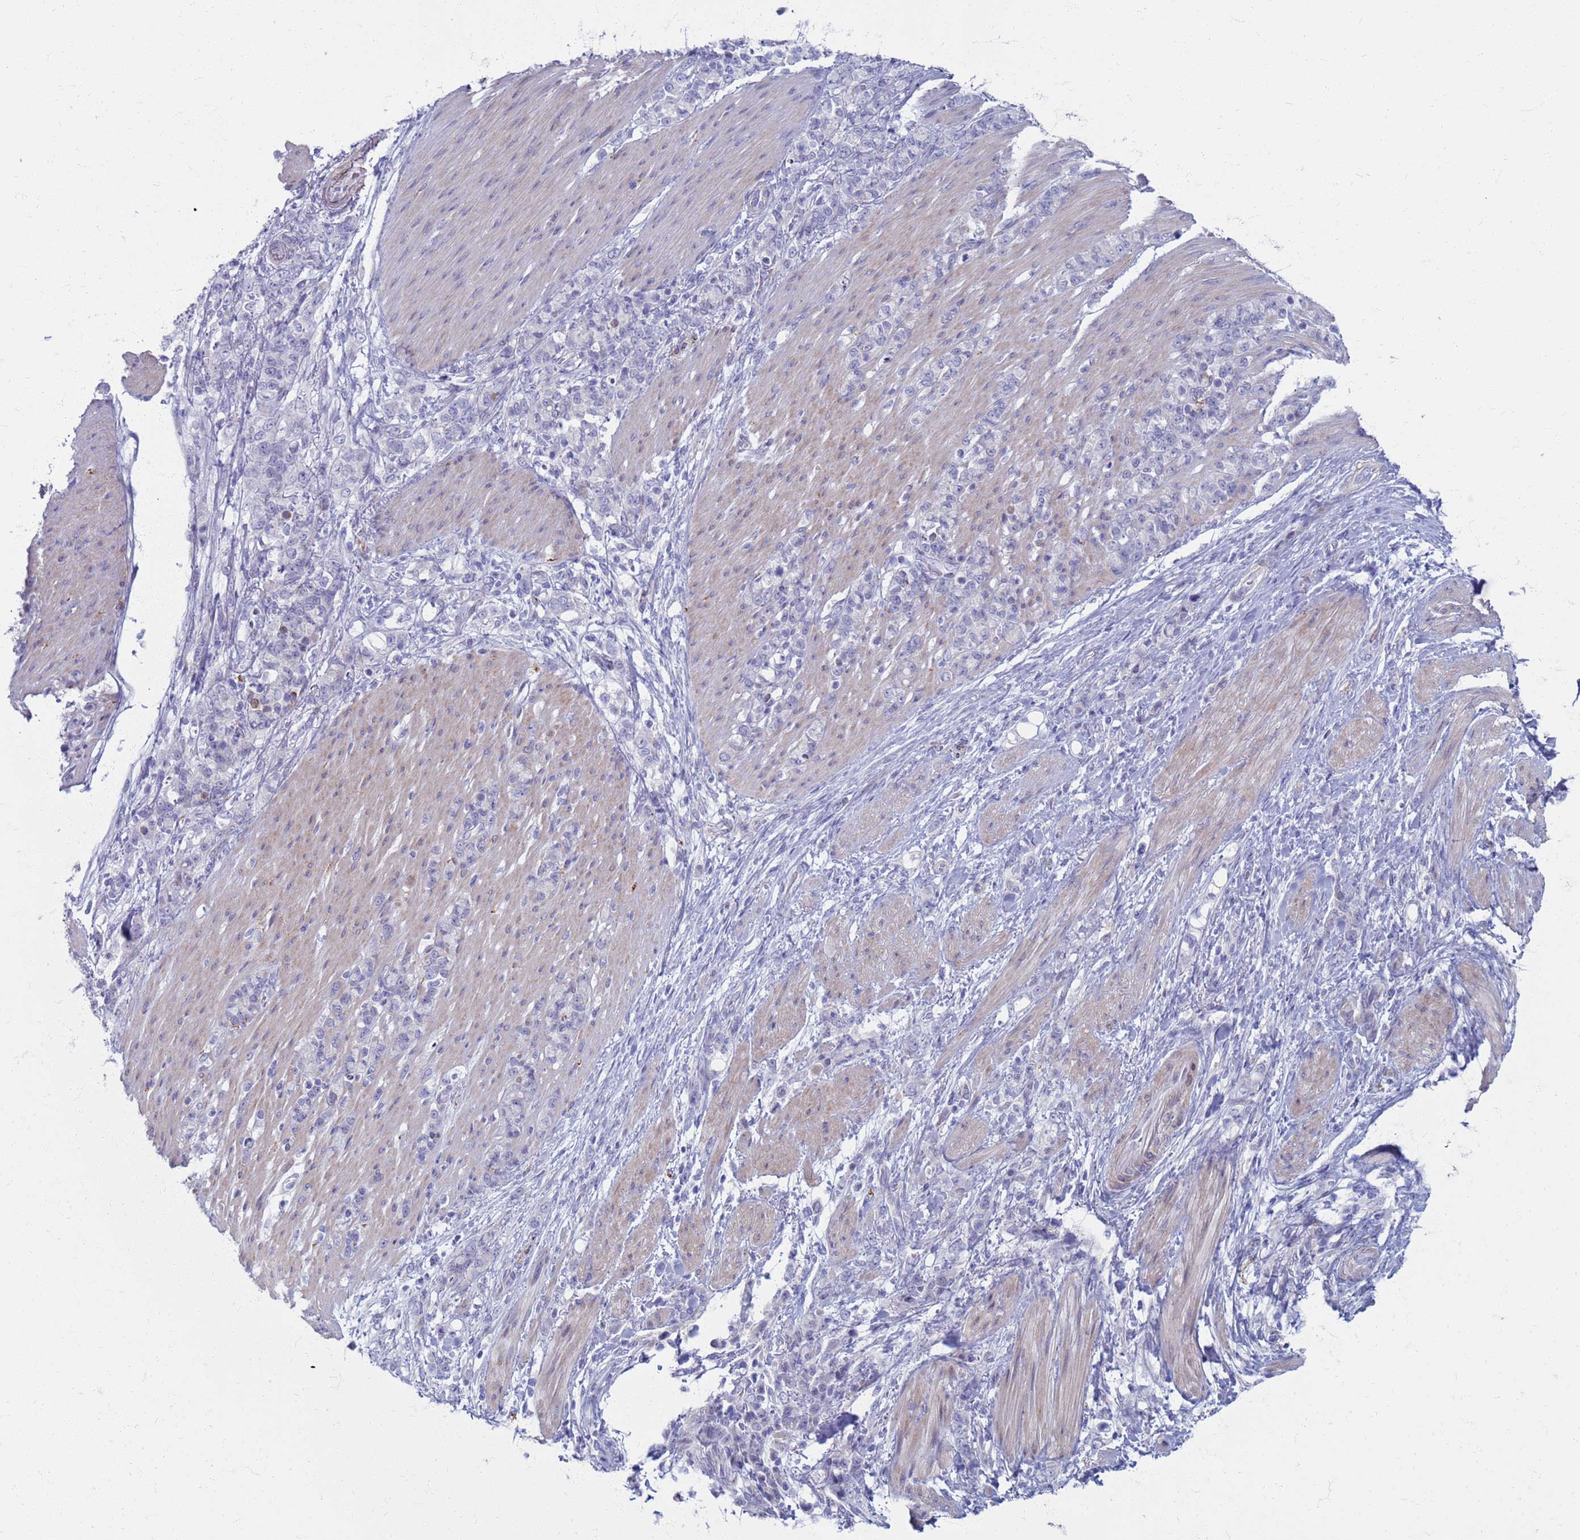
{"staining": {"intensity": "negative", "quantity": "none", "location": "none"}, "tissue": "stomach cancer", "cell_type": "Tumor cells", "image_type": "cancer", "snomed": [{"axis": "morphology", "description": "Adenocarcinoma, NOS"}, {"axis": "topography", "description": "Stomach"}], "caption": "Protein analysis of adenocarcinoma (stomach) reveals no significant expression in tumor cells.", "gene": "CLCA2", "patient": {"sex": "female", "age": 79}}